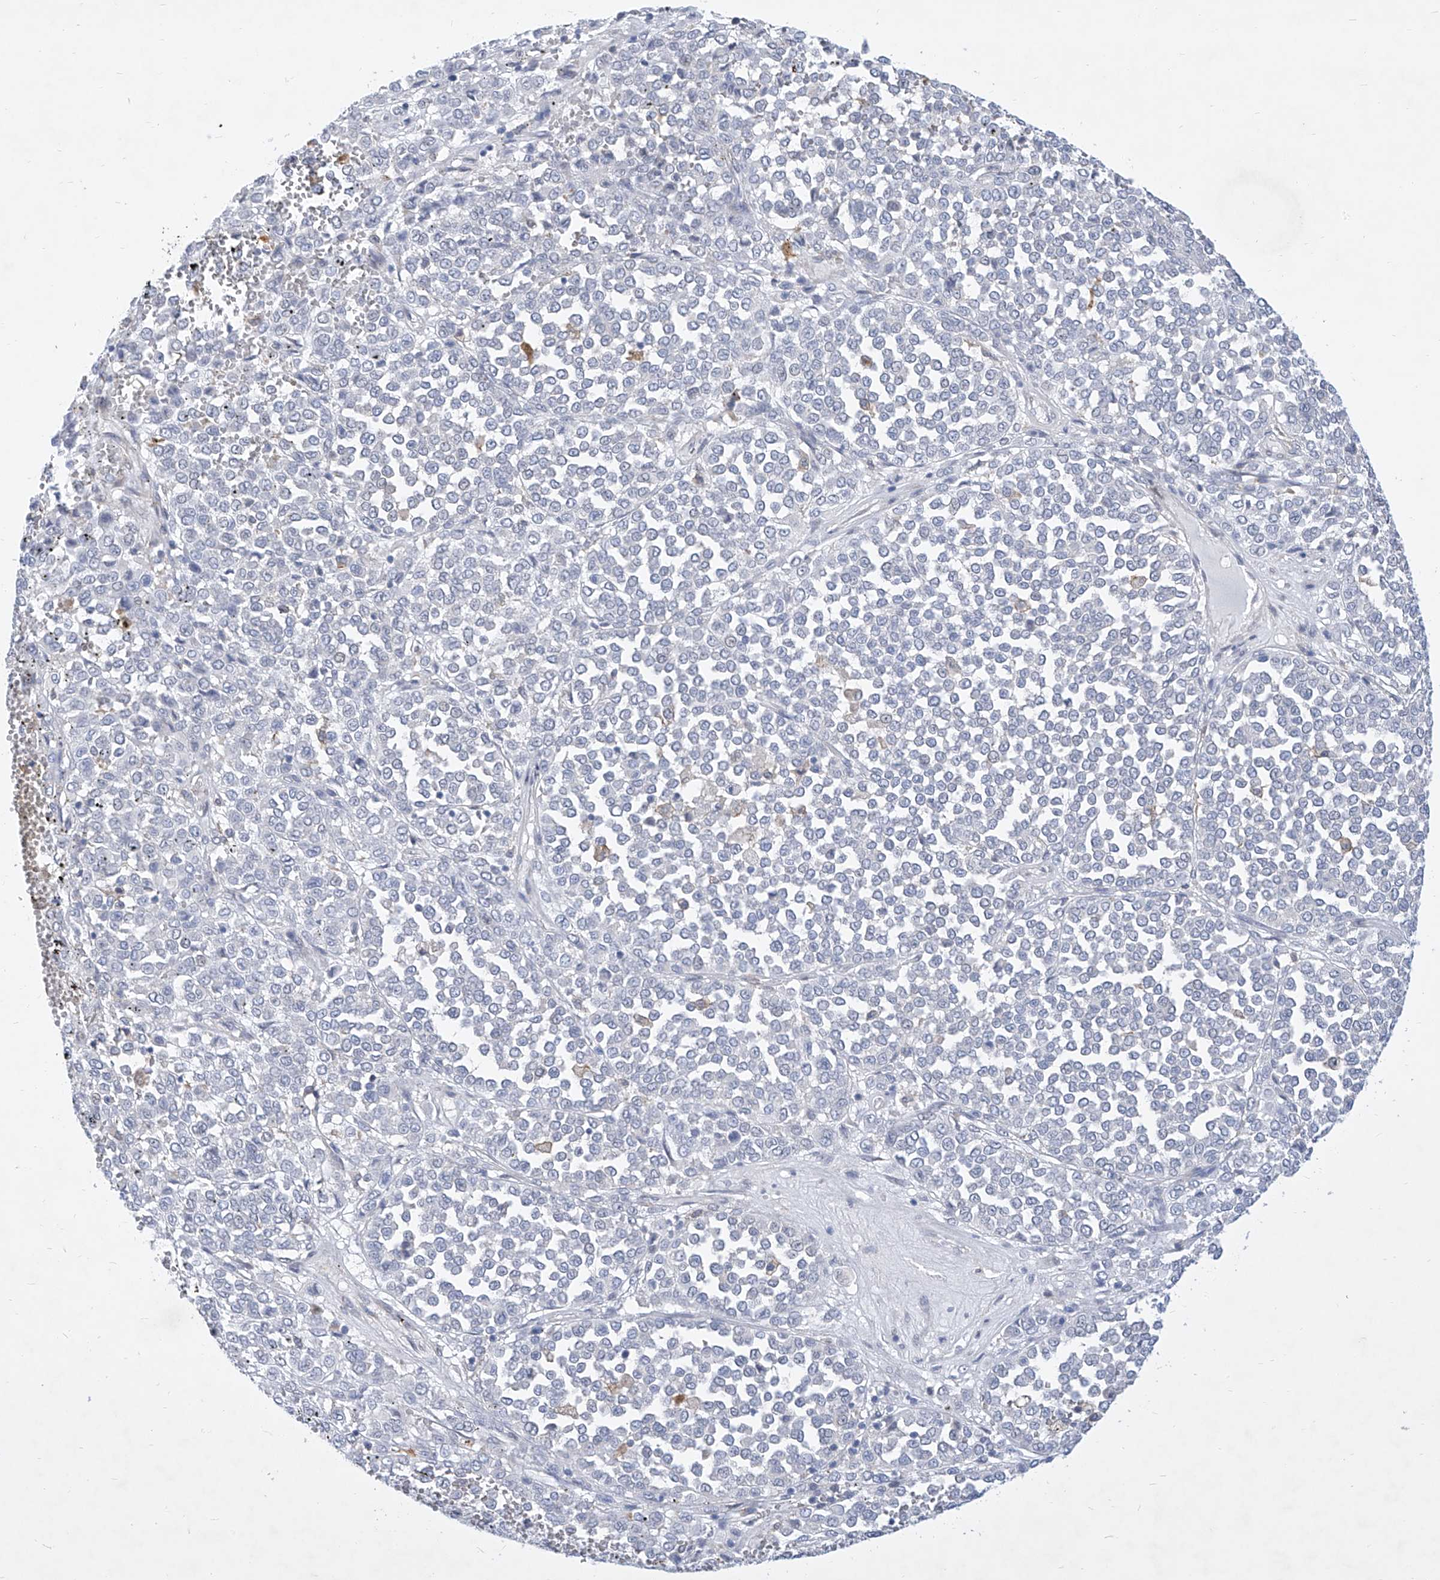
{"staining": {"intensity": "negative", "quantity": "none", "location": "none"}, "tissue": "melanoma", "cell_type": "Tumor cells", "image_type": "cancer", "snomed": [{"axis": "morphology", "description": "Malignant melanoma, Metastatic site"}, {"axis": "topography", "description": "Pancreas"}], "caption": "Tumor cells are negative for protein expression in human malignant melanoma (metastatic site).", "gene": "MX2", "patient": {"sex": "female", "age": 30}}